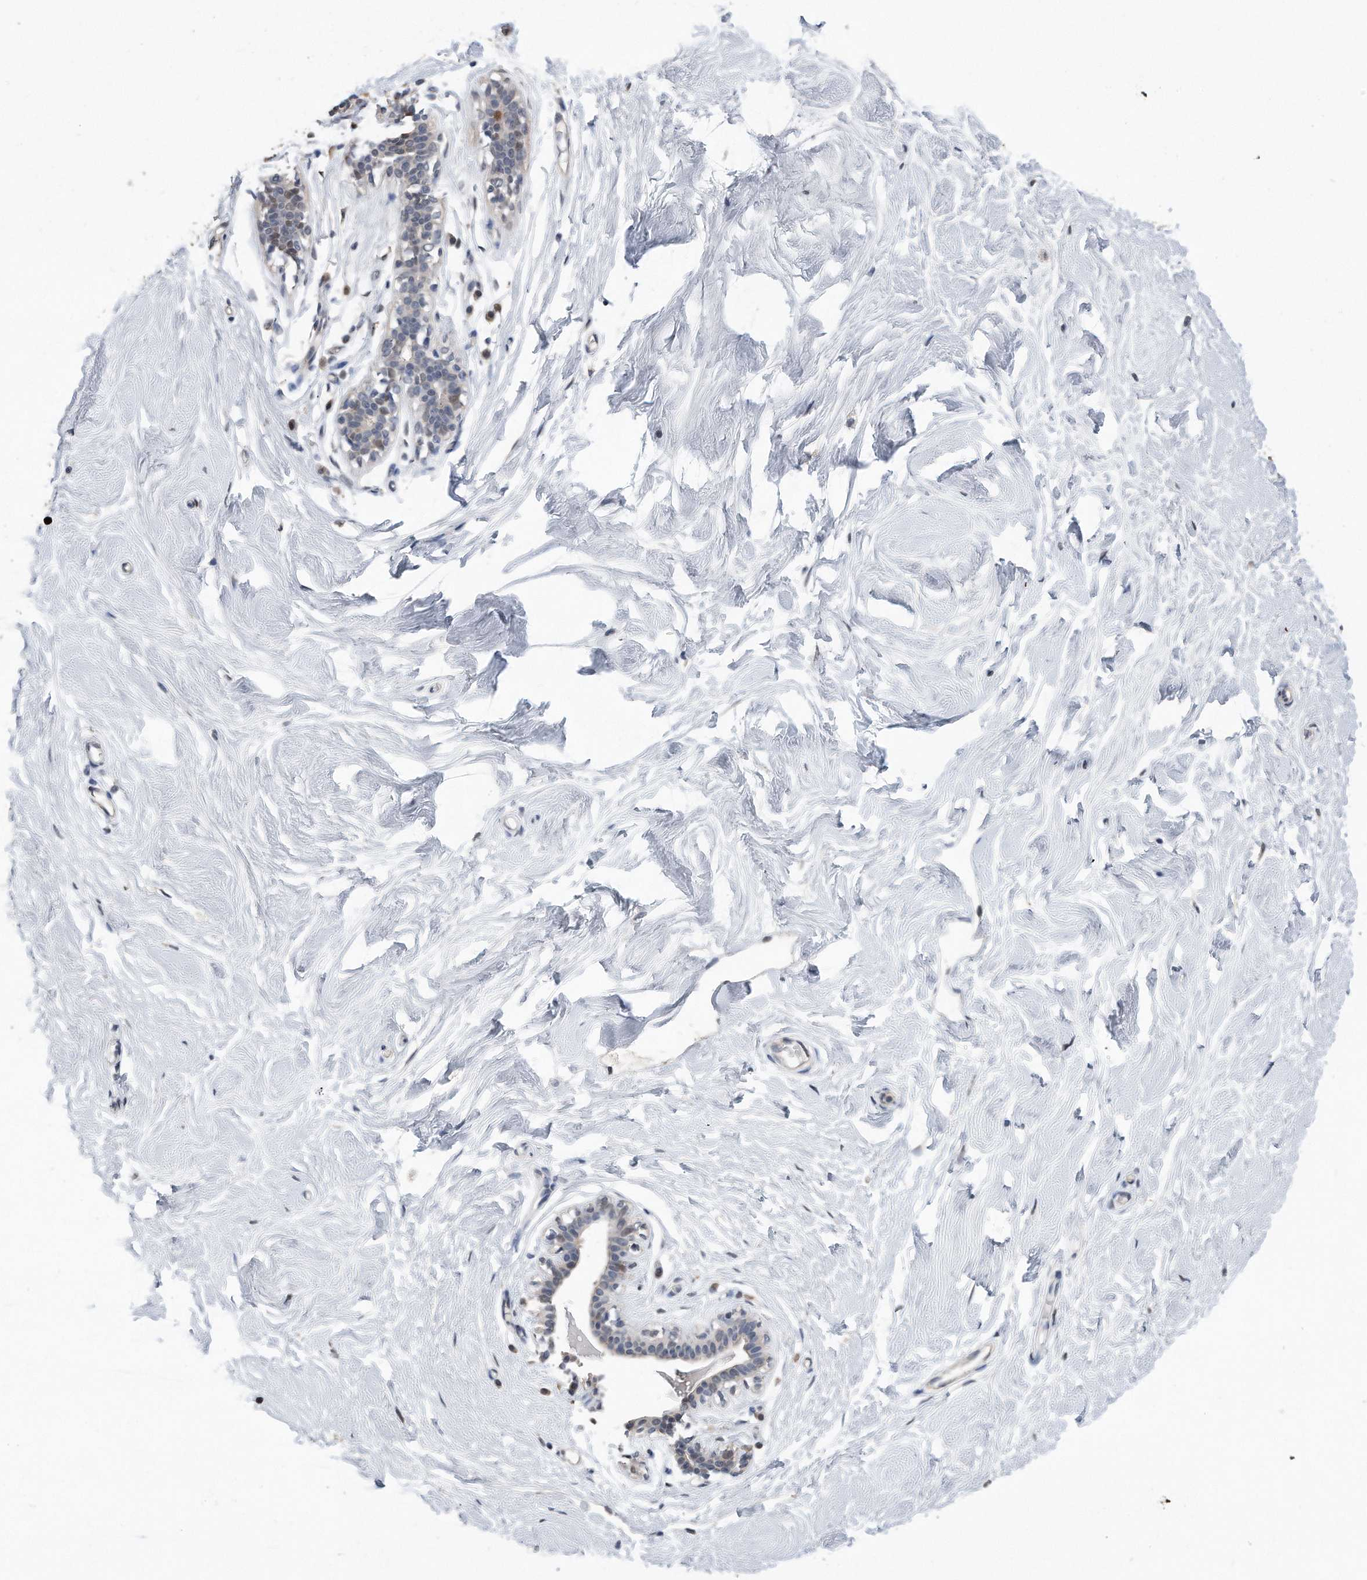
{"staining": {"intensity": "negative", "quantity": "none", "location": "none"}, "tissue": "breast", "cell_type": "Adipocytes", "image_type": "normal", "snomed": [{"axis": "morphology", "description": "Normal tissue, NOS"}, {"axis": "topography", "description": "Breast"}], "caption": "A micrograph of breast stained for a protein displays no brown staining in adipocytes. (Stains: DAB immunohistochemistry with hematoxylin counter stain, Microscopy: brightfield microscopy at high magnification).", "gene": "PCNA", "patient": {"sex": "female", "age": 26}}